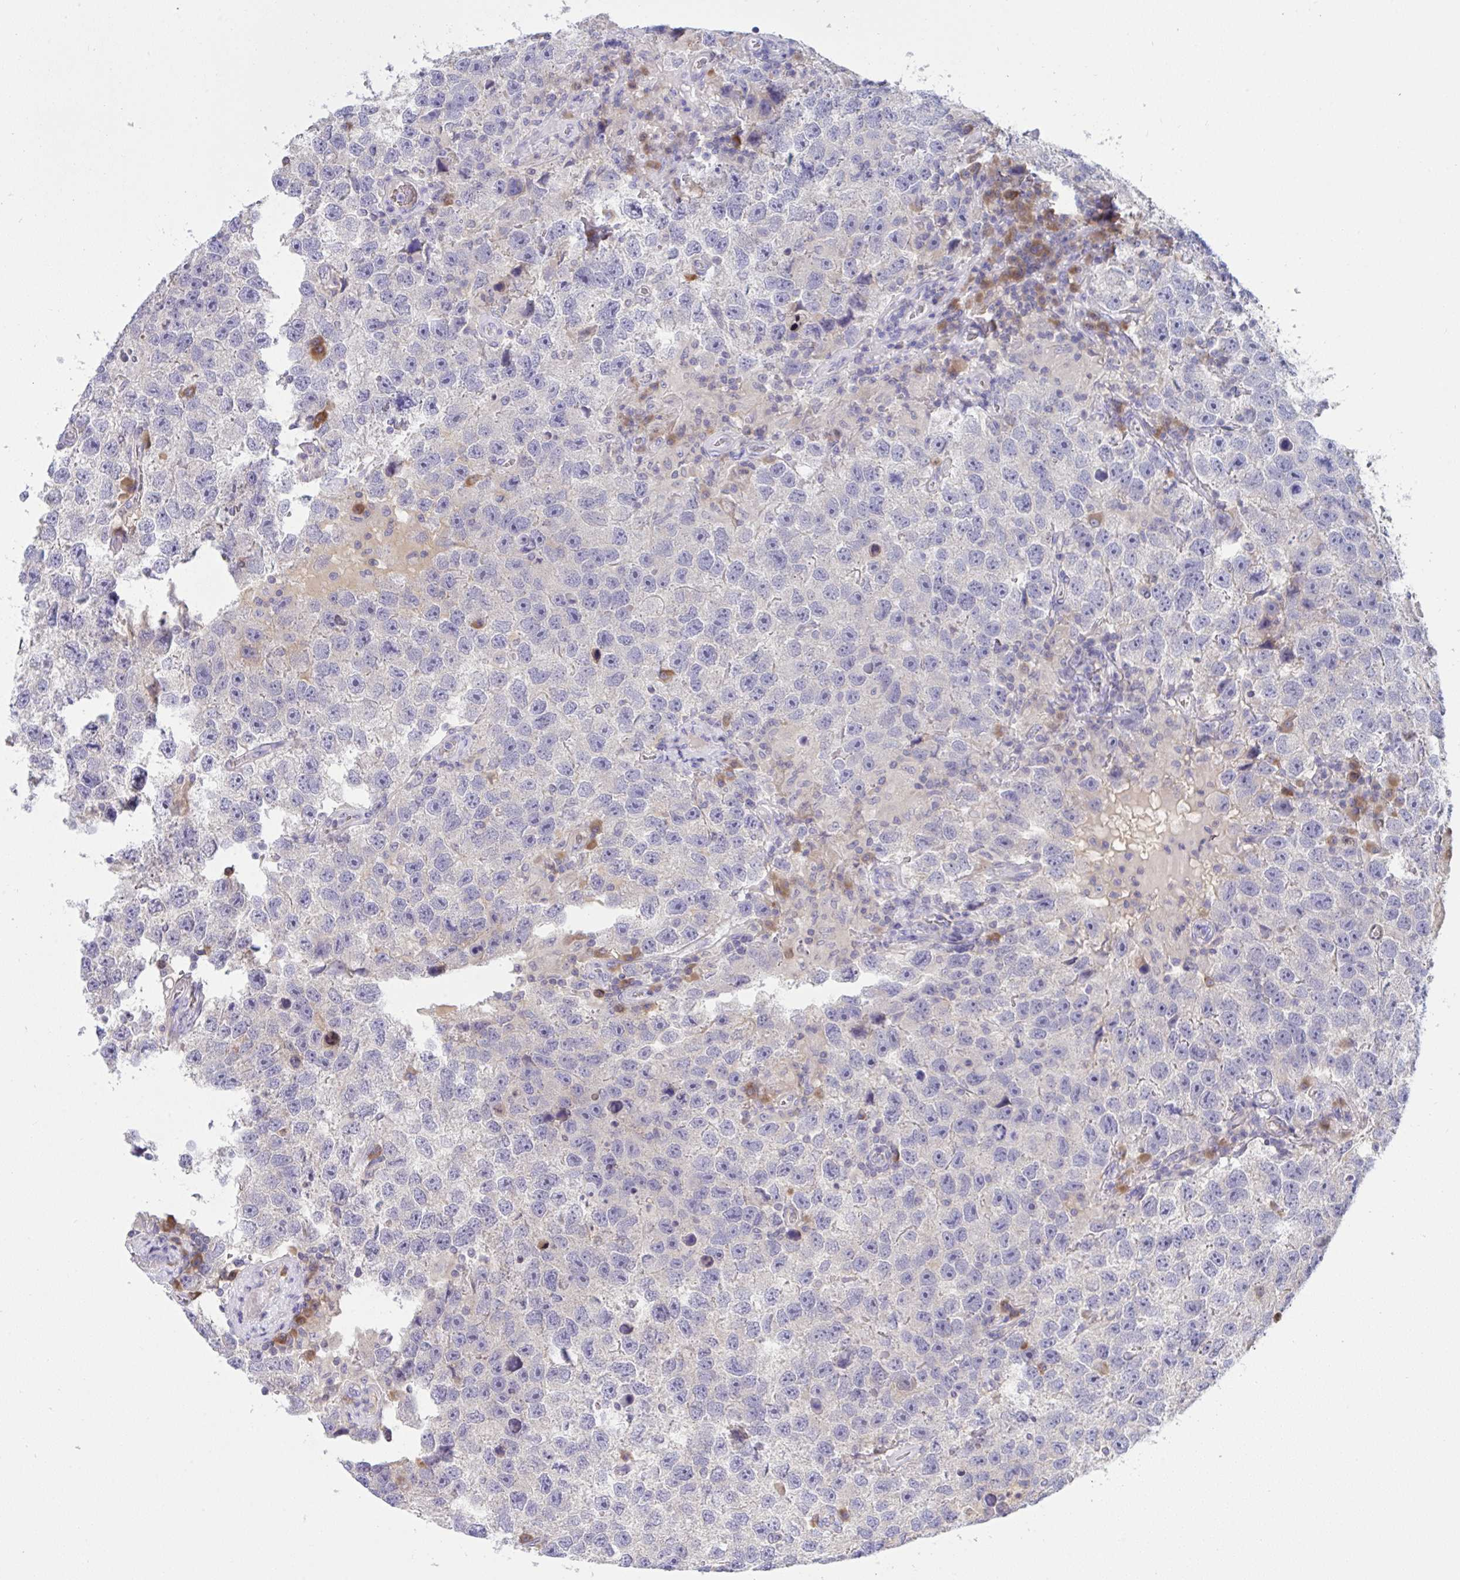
{"staining": {"intensity": "negative", "quantity": "none", "location": "none"}, "tissue": "testis cancer", "cell_type": "Tumor cells", "image_type": "cancer", "snomed": [{"axis": "morphology", "description": "Seminoma, NOS"}, {"axis": "topography", "description": "Testis"}], "caption": "High power microscopy image of an immunohistochemistry photomicrograph of seminoma (testis), revealing no significant expression in tumor cells.", "gene": "TMEM41A", "patient": {"sex": "male", "age": 26}}